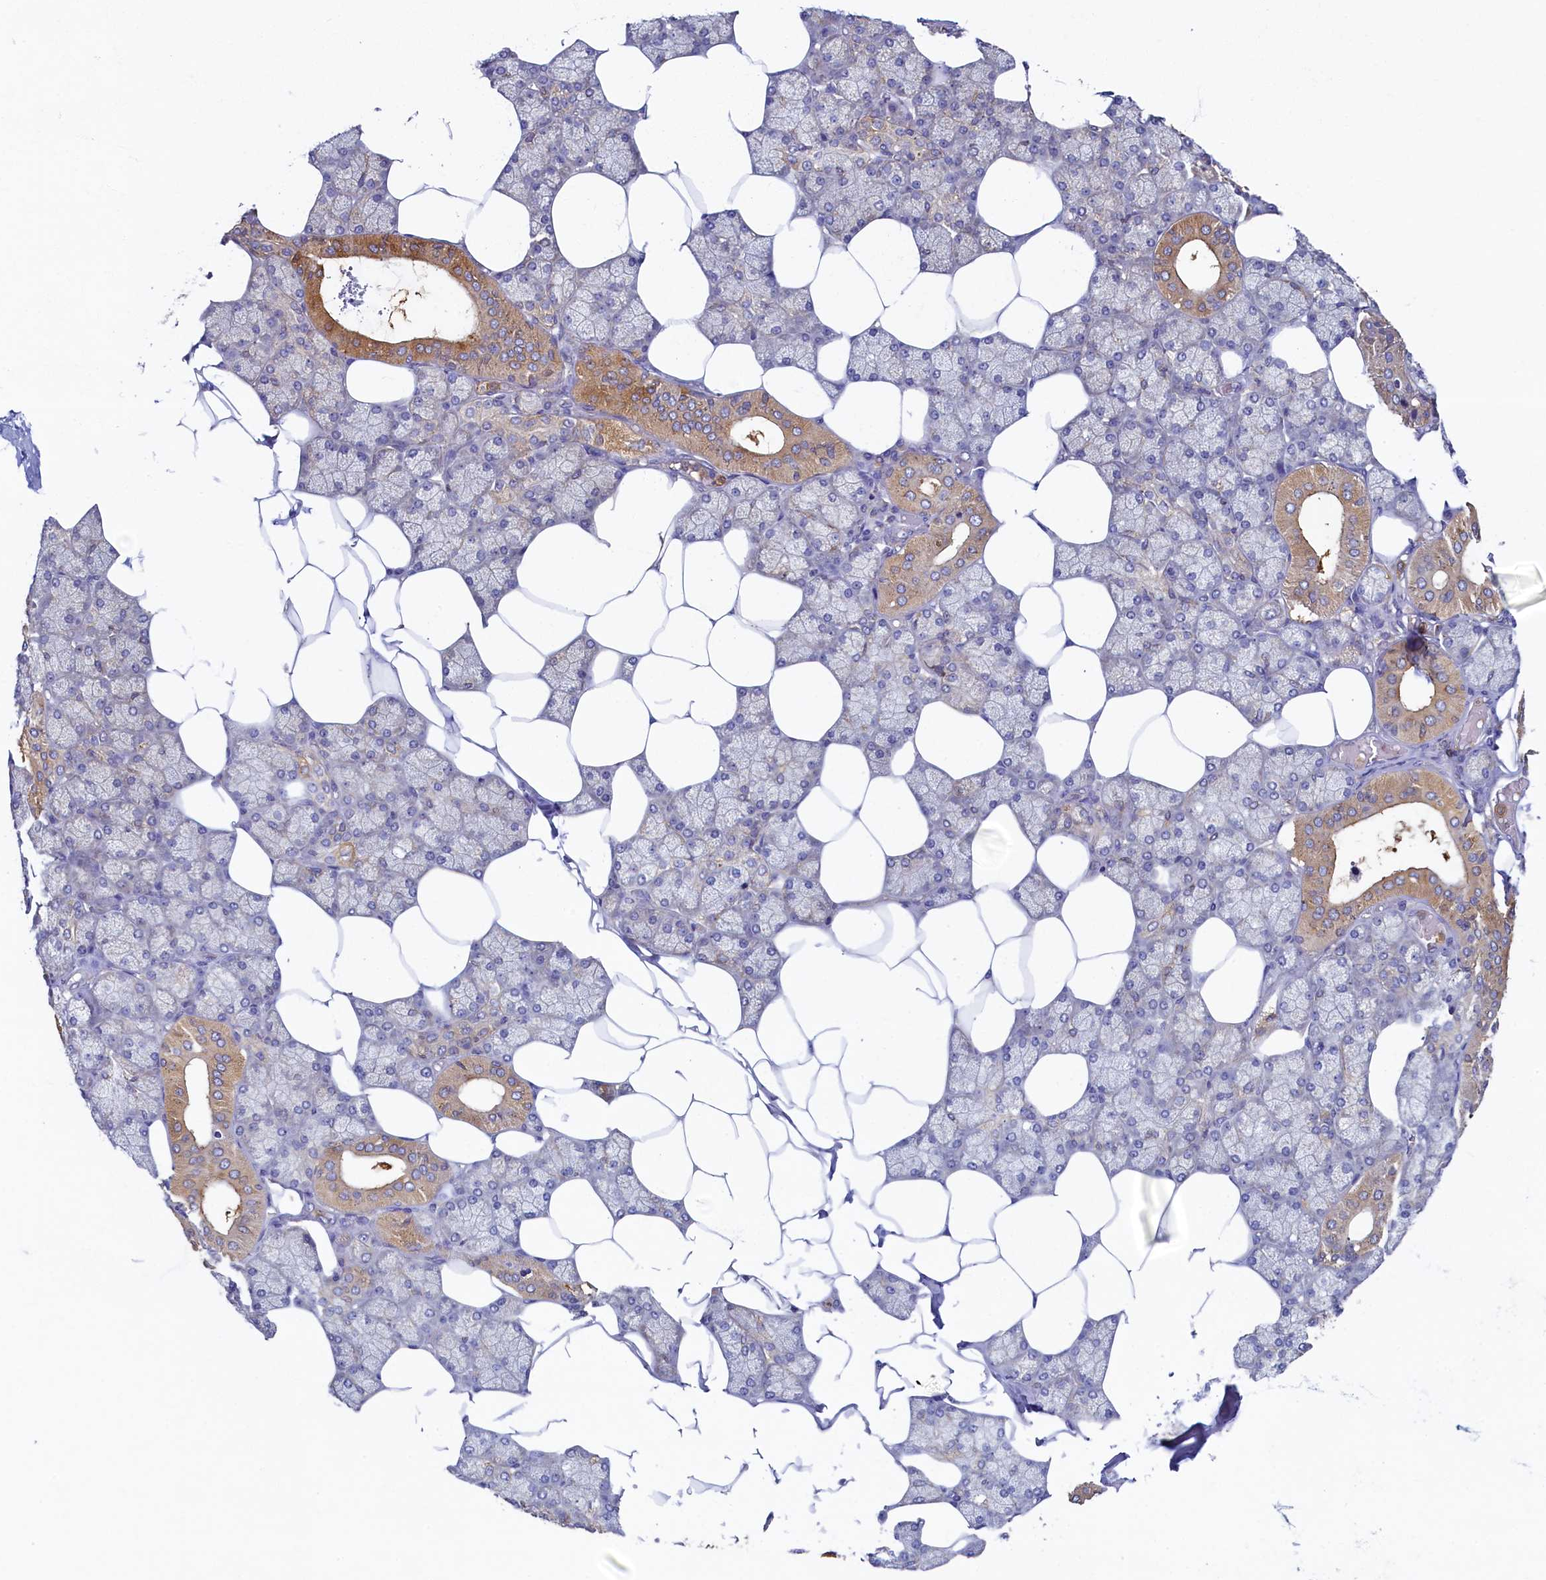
{"staining": {"intensity": "moderate", "quantity": "<25%", "location": "cytoplasmic/membranous"}, "tissue": "salivary gland", "cell_type": "Glandular cells", "image_type": "normal", "snomed": [{"axis": "morphology", "description": "Normal tissue, NOS"}, {"axis": "topography", "description": "Salivary gland"}], "caption": "IHC histopathology image of unremarkable salivary gland stained for a protein (brown), which exhibits low levels of moderate cytoplasmic/membranous expression in approximately <25% of glandular cells.", "gene": "TIMM8B", "patient": {"sex": "male", "age": 62}}